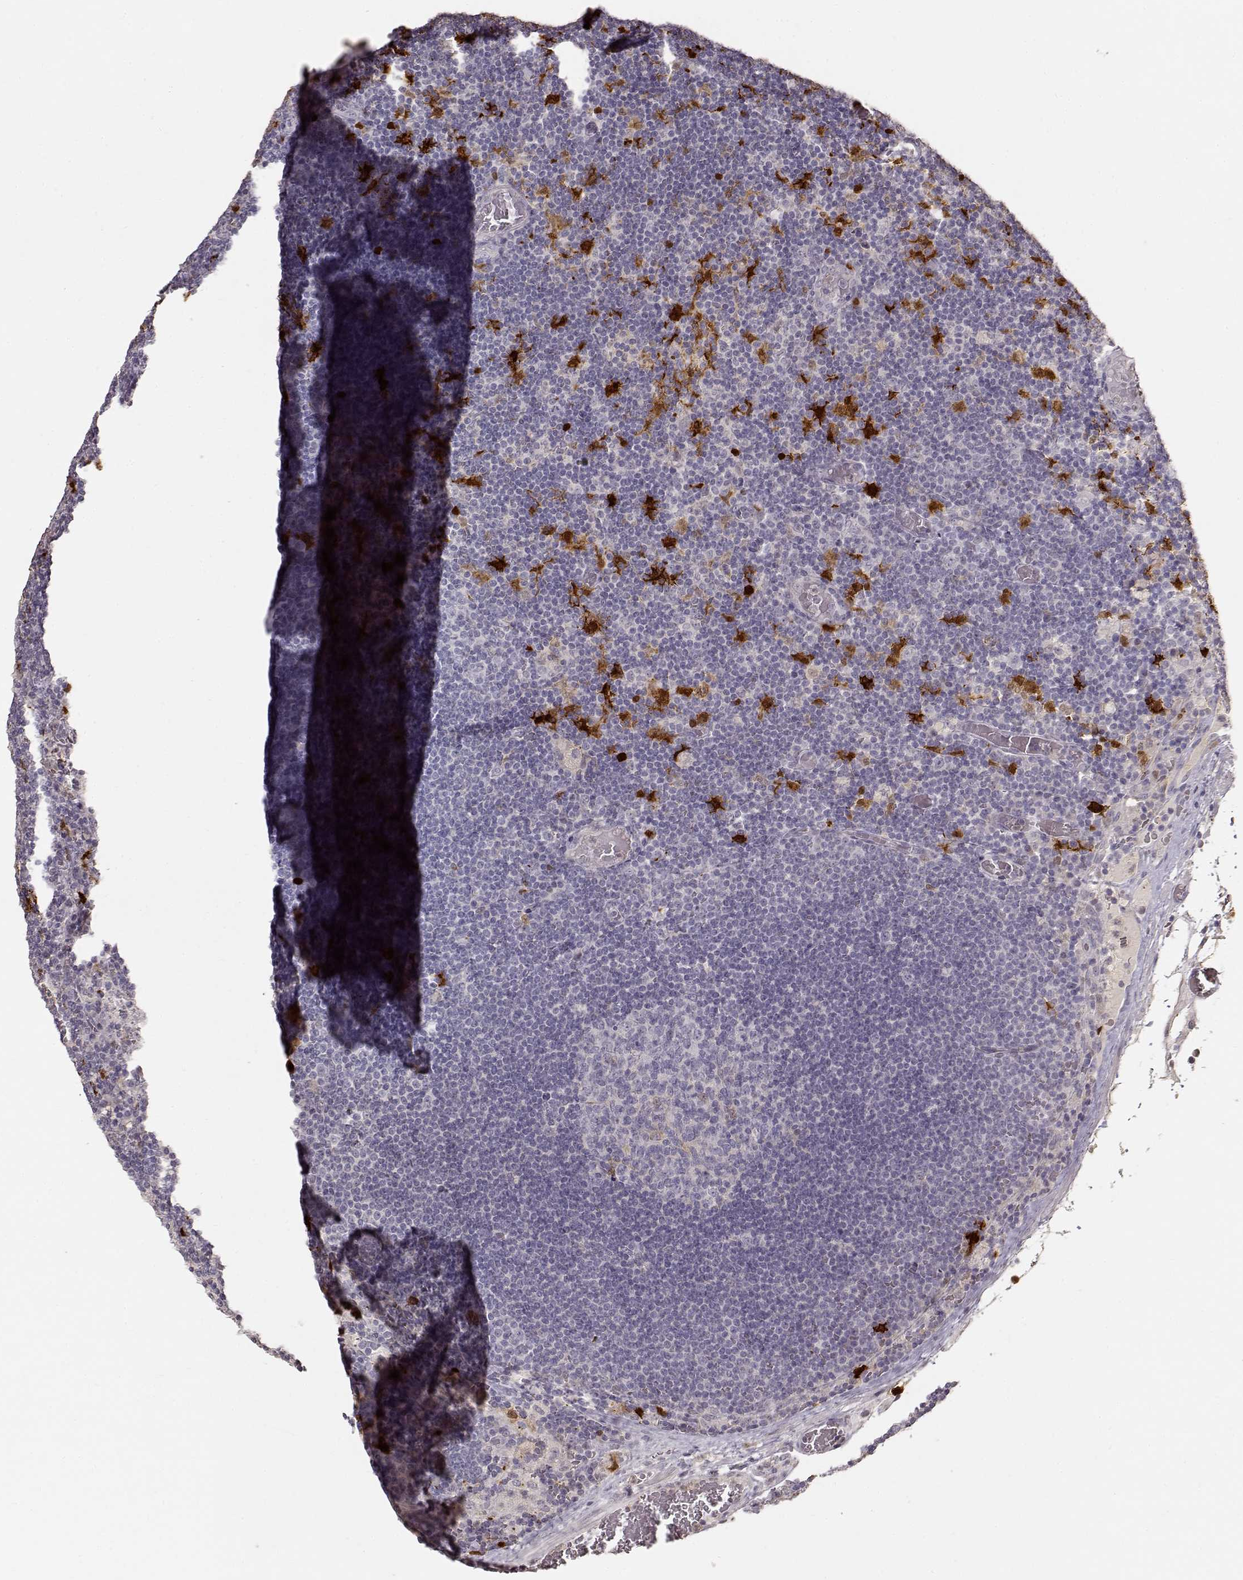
{"staining": {"intensity": "weak", "quantity": "<25%", "location": "cytoplasmic/membranous"}, "tissue": "lymph node", "cell_type": "Germinal center cells", "image_type": "normal", "snomed": [{"axis": "morphology", "description": "Normal tissue, NOS"}, {"axis": "topography", "description": "Lymph node"}], "caption": "A high-resolution micrograph shows immunohistochemistry staining of normal lymph node, which displays no significant expression in germinal center cells.", "gene": "S100B", "patient": {"sex": "male", "age": 63}}